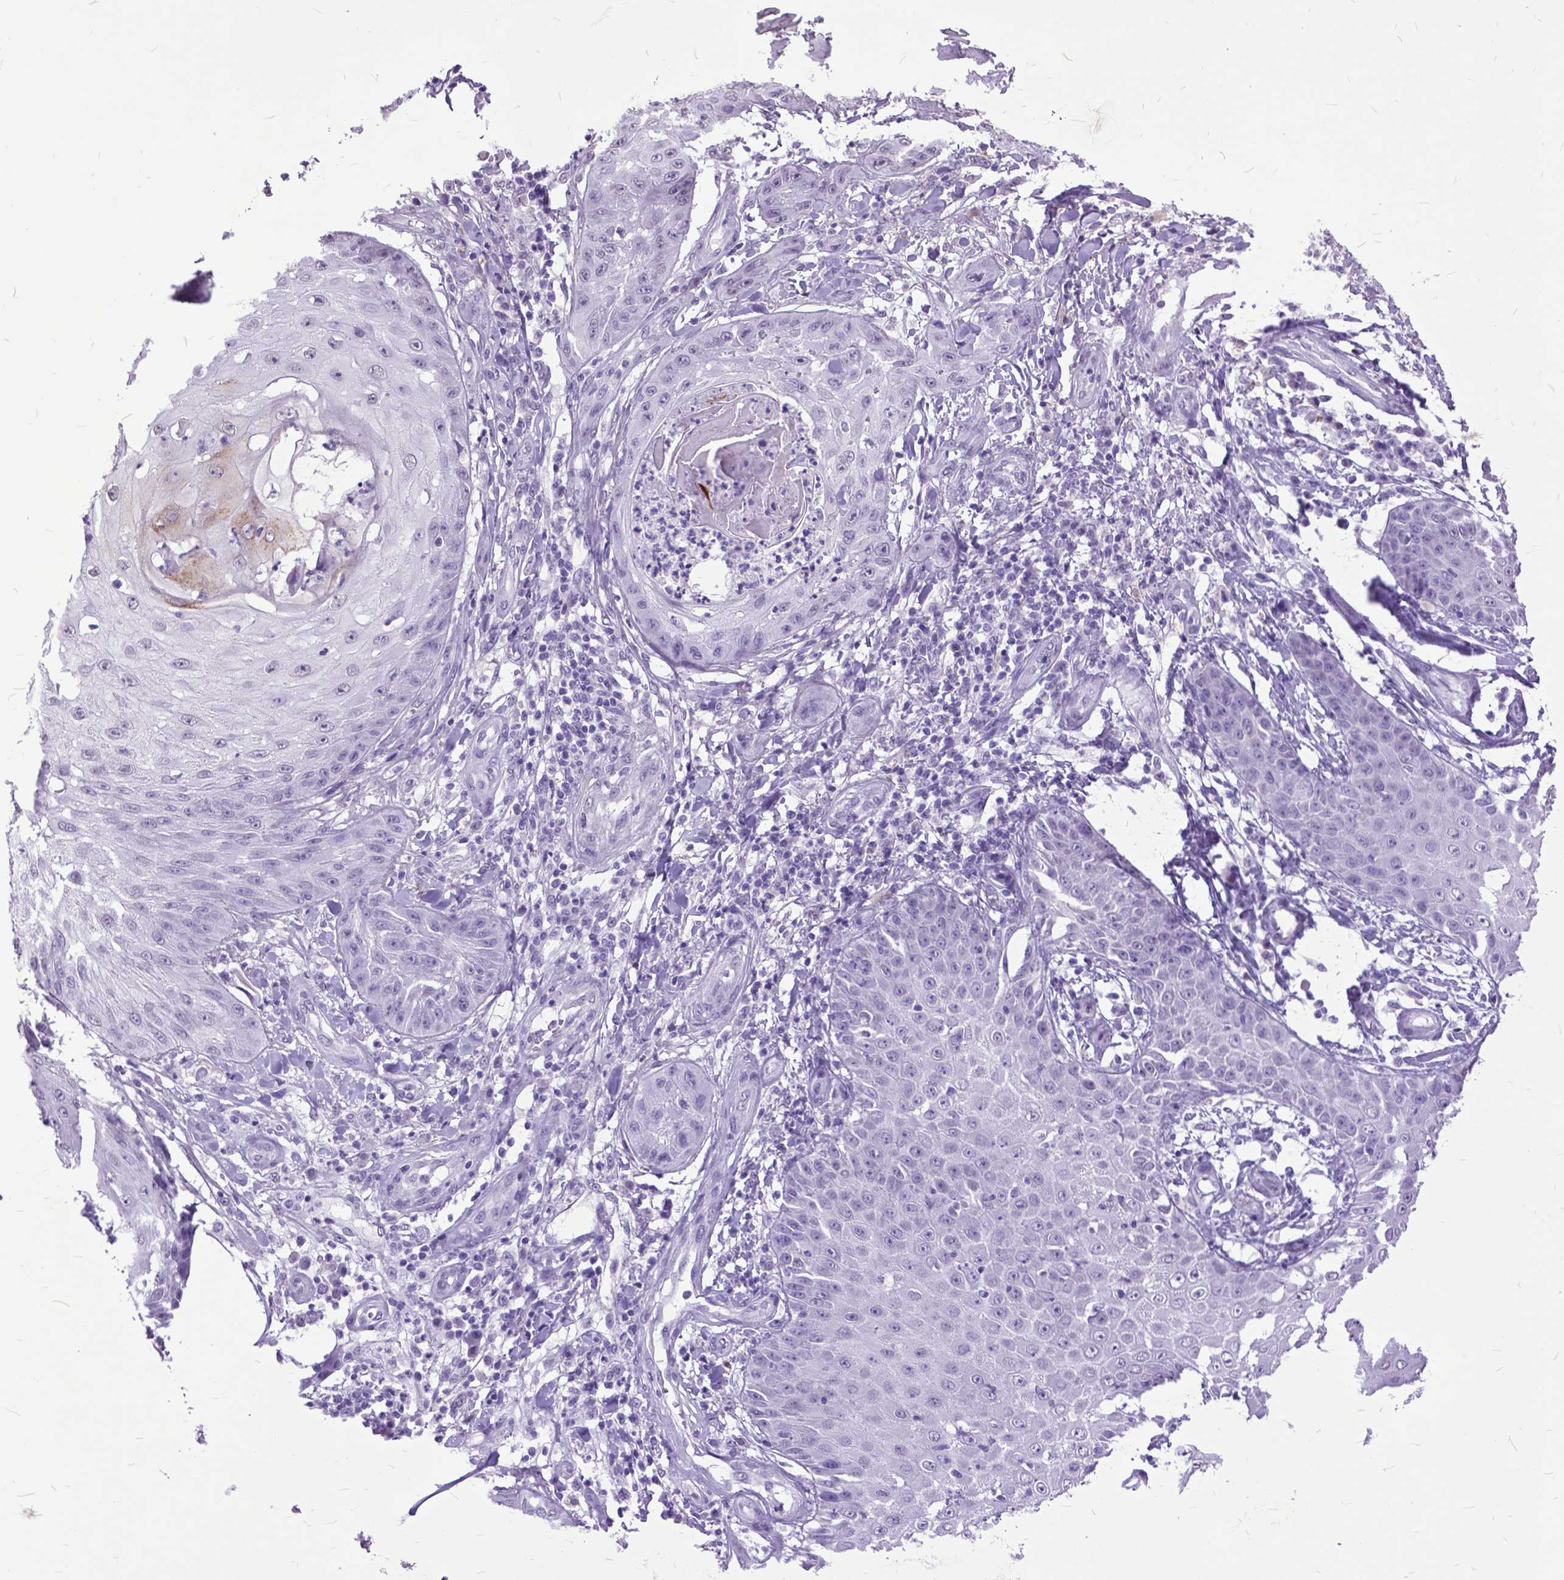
{"staining": {"intensity": "negative", "quantity": "none", "location": "none"}, "tissue": "skin cancer", "cell_type": "Tumor cells", "image_type": "cancer", "snomed": [{"axis": "morphology", "description": "Squamous cell carcinoma, NOS"}, {"axis": "topography", "description": "Skin"}], "caption": "Immunohistochemistry (IHC) image of neoplastic tissue: skin squamous cell carcinoma stained with DAB (3,3'-diaminobenzidine) reveals no significant protein positivity in tumor cells. The staining was performed using DAB (3,3'-diaminobenzidine) to visualize the protein expression in brown, while the nuclei were stained in blue with hematoxylin (Magnification: 20x).", "gene": "MARCHF10", "patient": {"sex": "male", "age": 70}}